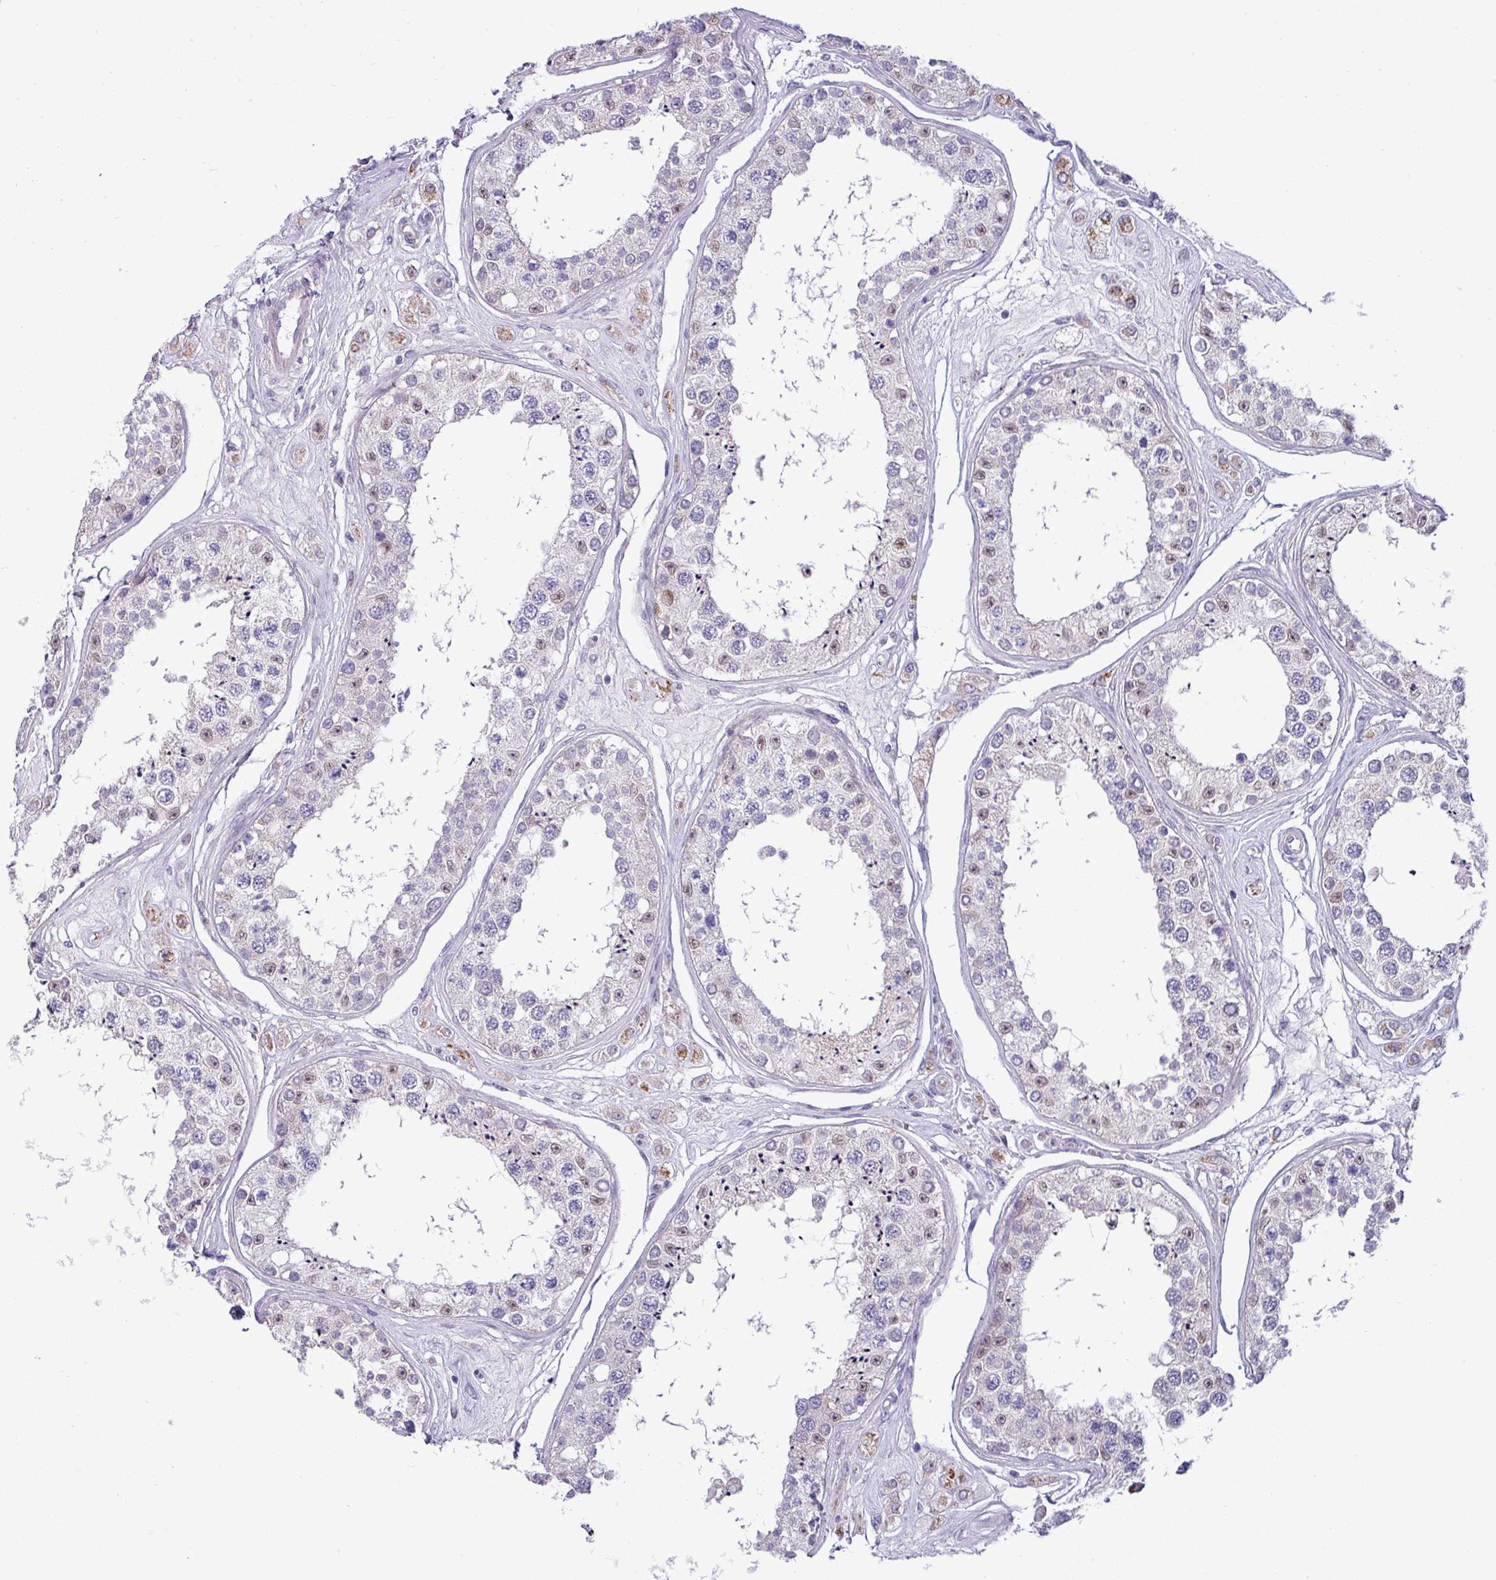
{"staining": {"intensity": "weak", "quantity": "<25%", "location": "nuclear"}, "tissue": "testis", "cell_type": "Cells in seminiferous ducts", "image_type": "normal", "snomed": [{"axis": "morphology", "description": "Normal tissue, NOS"}, {"axis": "topography", "description": "Testis"}], "caption": "A high-resolution histopathology image shows immunohistochemistry (IHC) staining of normal testis, which displays no significant positivity in cells in seminiferous ducts.", "gene": "ACAP3", "patient": {"sex": "male", "age": 25}}